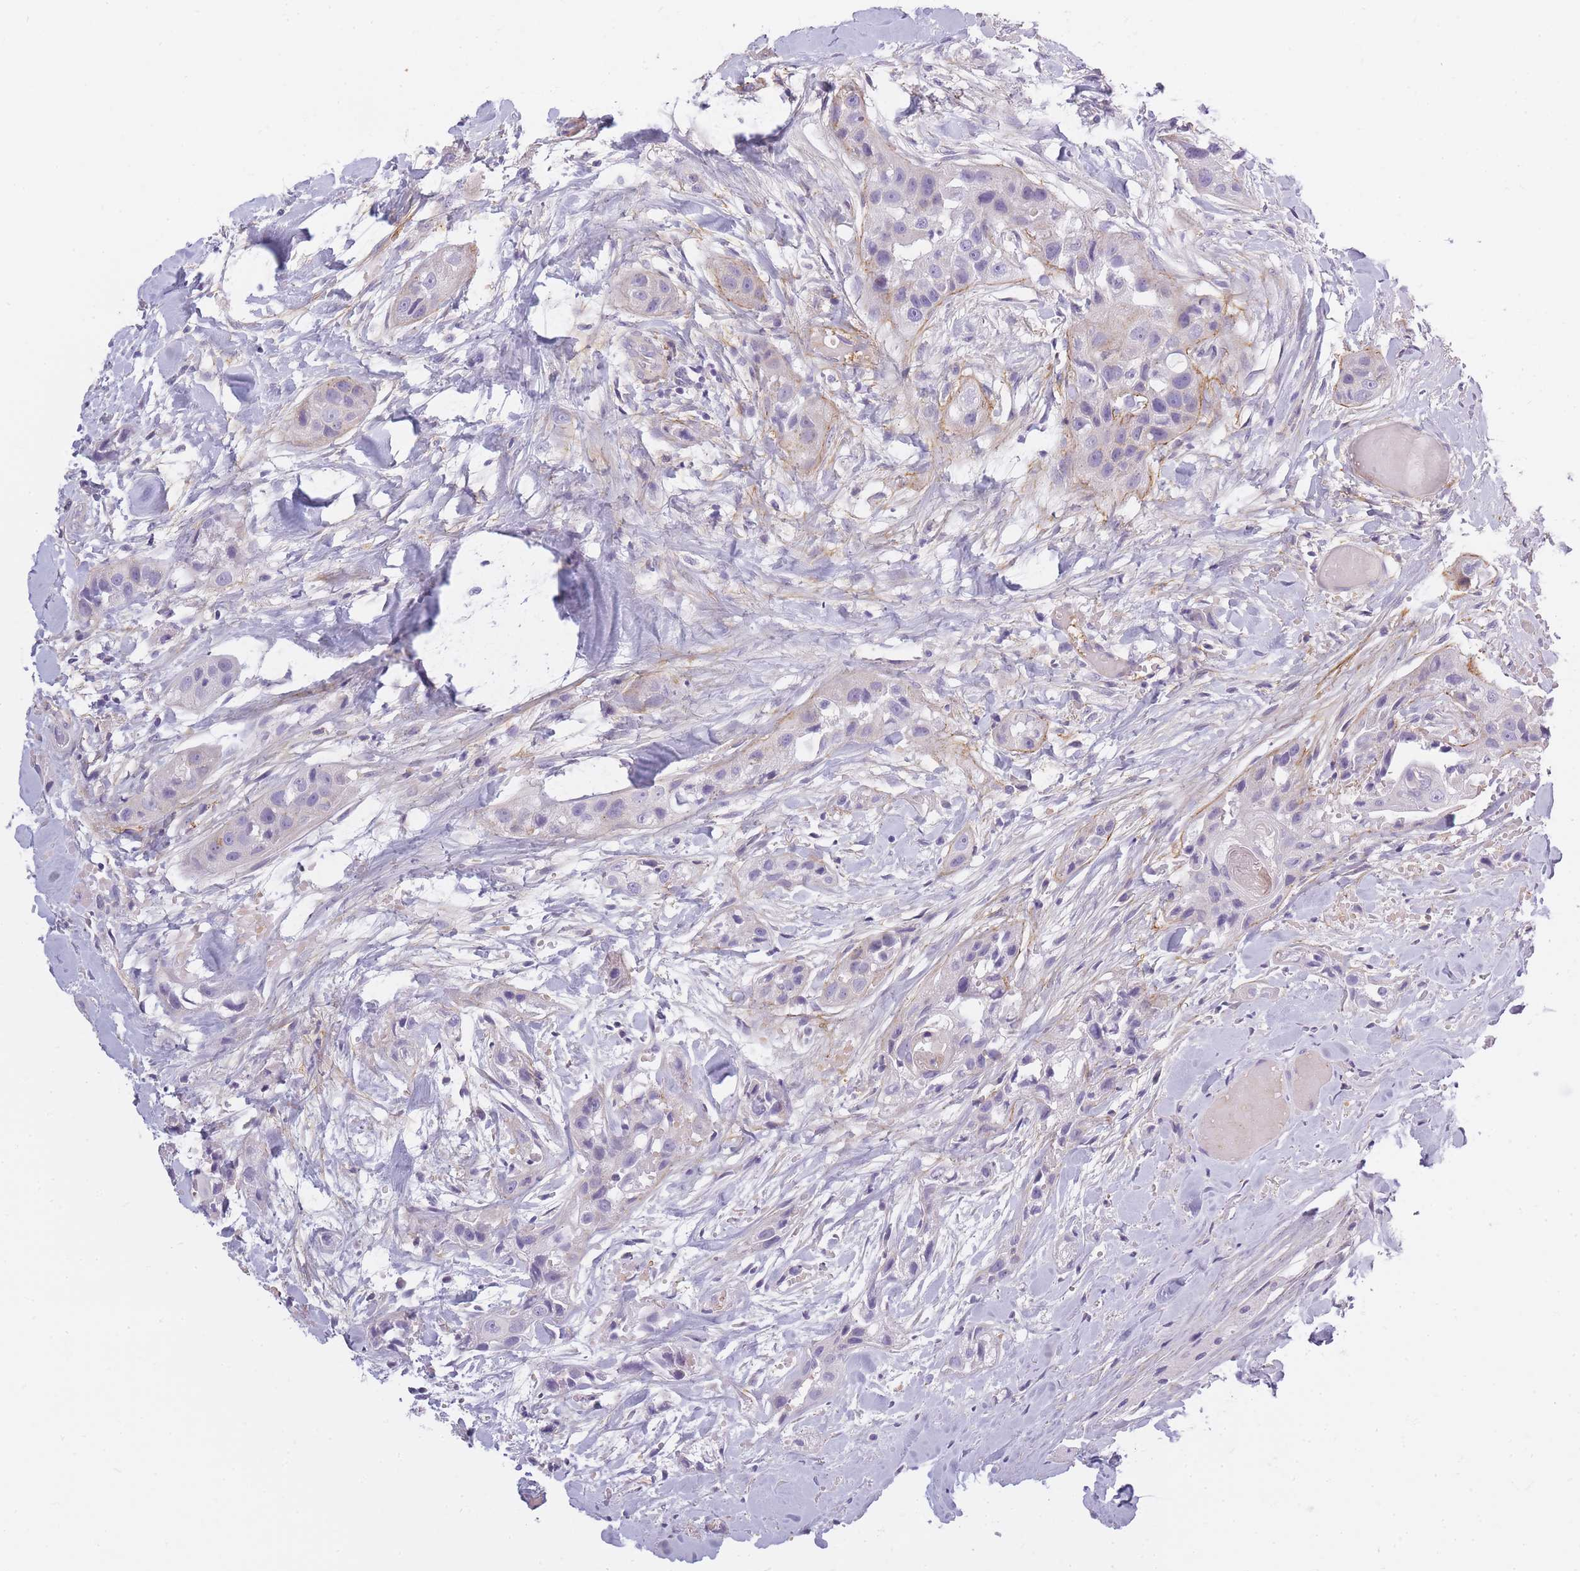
{"staining": {"intensity": "negative", "quantity": "none", "location": "none"}, "tissue": "head and neck cancer", "cell_type": "Tumor cells", "image_type": "cancer", "snomed": [{"axis": "morphology", "description": "Normal tissue, NOS"}, {"axis": "morphology", "description": "Squamous cell carcinoma, NOS"}, {"axis": "topography", "description": "Skeletal muscle"}, {"axis": "topography", "description": "Head-Neck"}], "caption": "This histopathology image is of head and neck cancer stained with IHC to label a protein in brown with the nuclei are counter-stained blue. There is no staining in tumor cells.", "gene": "AP3M2", "patient": {"sex": "male", "age": 51}}